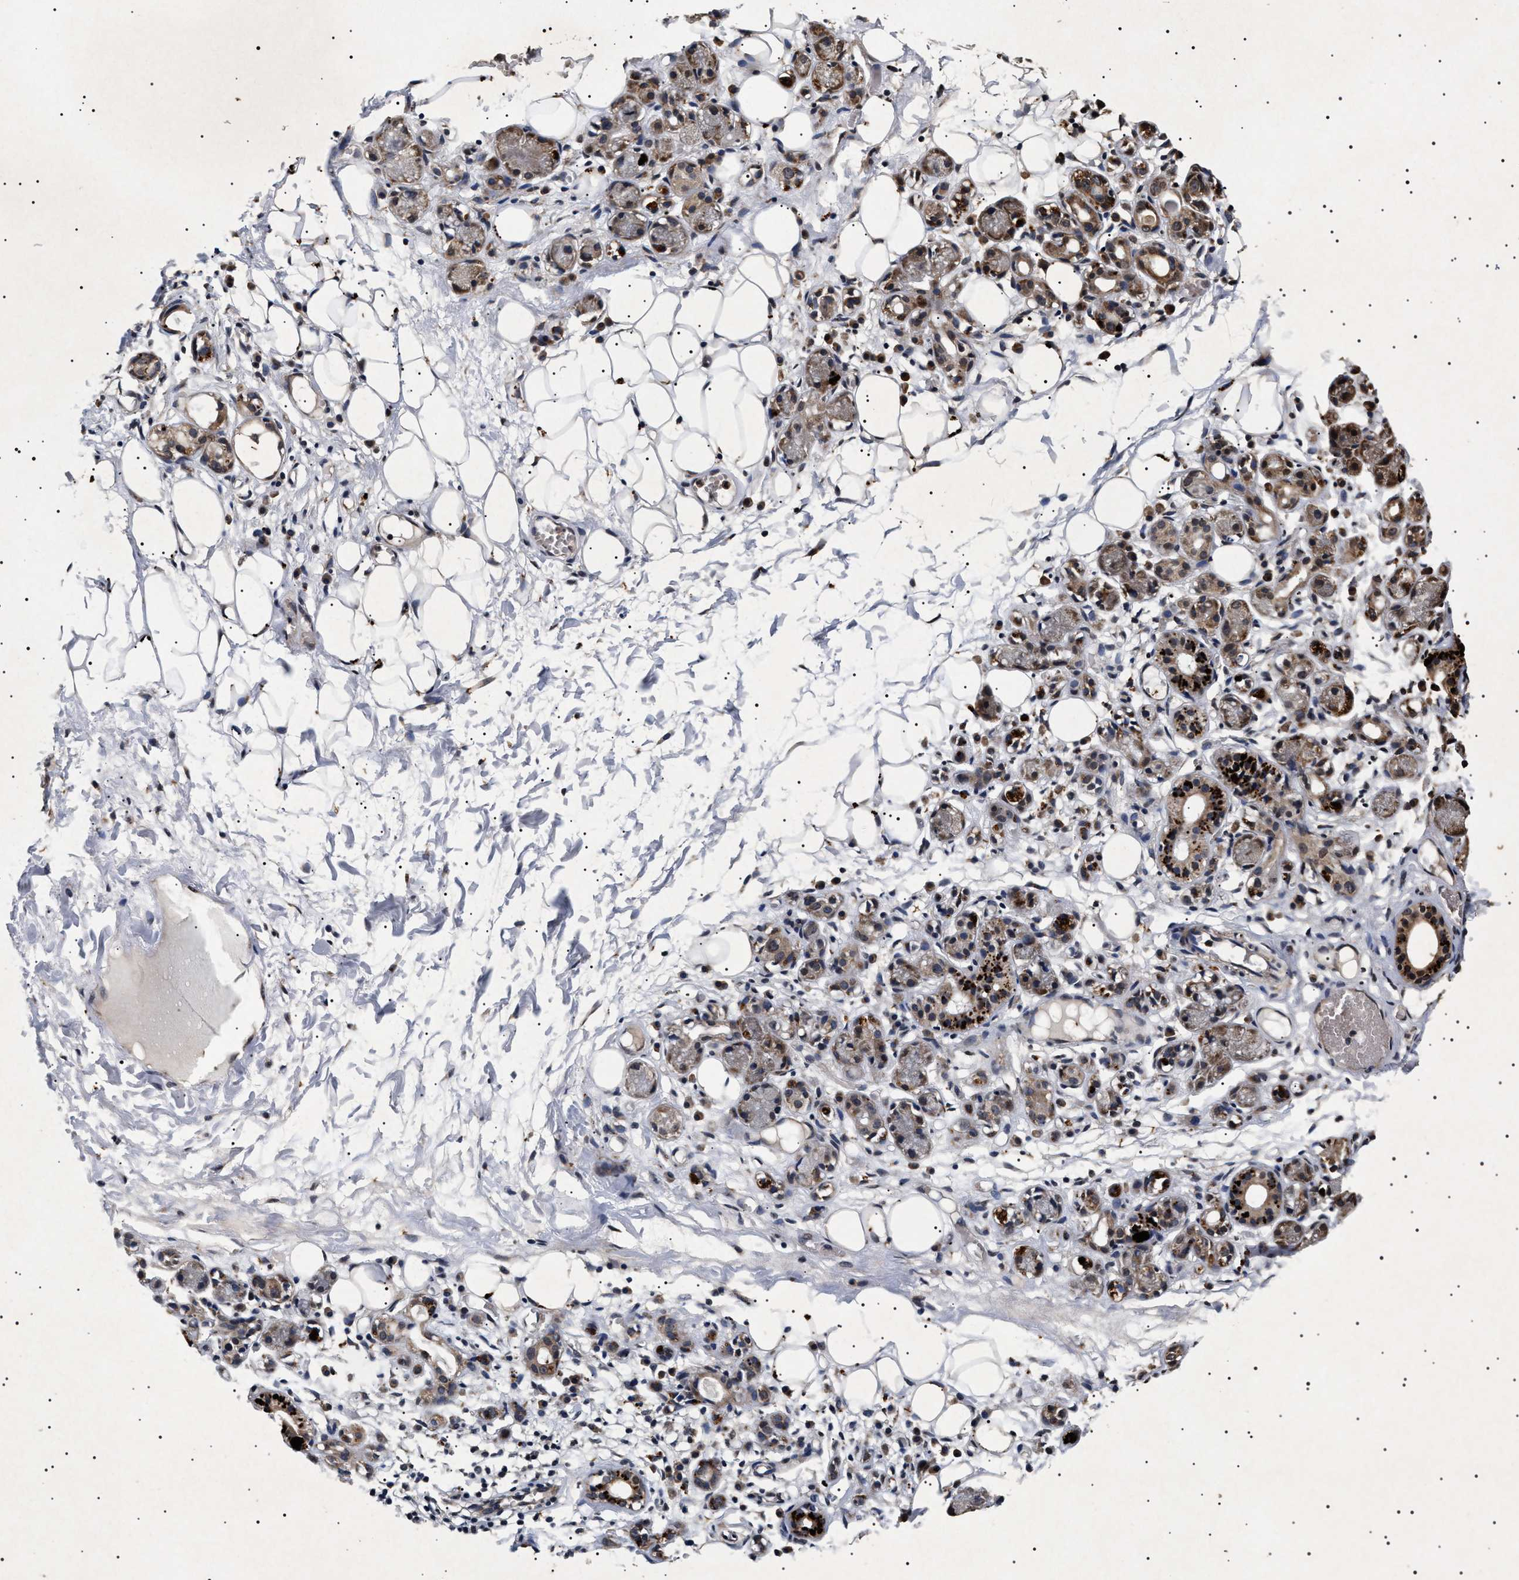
{"staining": {"intensity": "moderate", "quantity": ">75%", "location": "cytoplasmic/membranous"}, "tissue": "adipose tissue", "cell_type": "Adipocytes", "image_type": "normal", "snomed": [{"axis": "morphology", "description": "Normal tissue, NOS"}, {"axis": "morphology", "description": "Inflammation, NOS"}, {"axis": "topography", "description": "Vascular tissue"}, {"axis": "topography", "description": "Salivary gland"}], "caption": "An image of adipose tissue stained for a protein shows moderate cytoplasmic/membranous brown staining in adipocytes.", "gene": "KIF21A", "patient": {"sex": "female", "age": 75}}